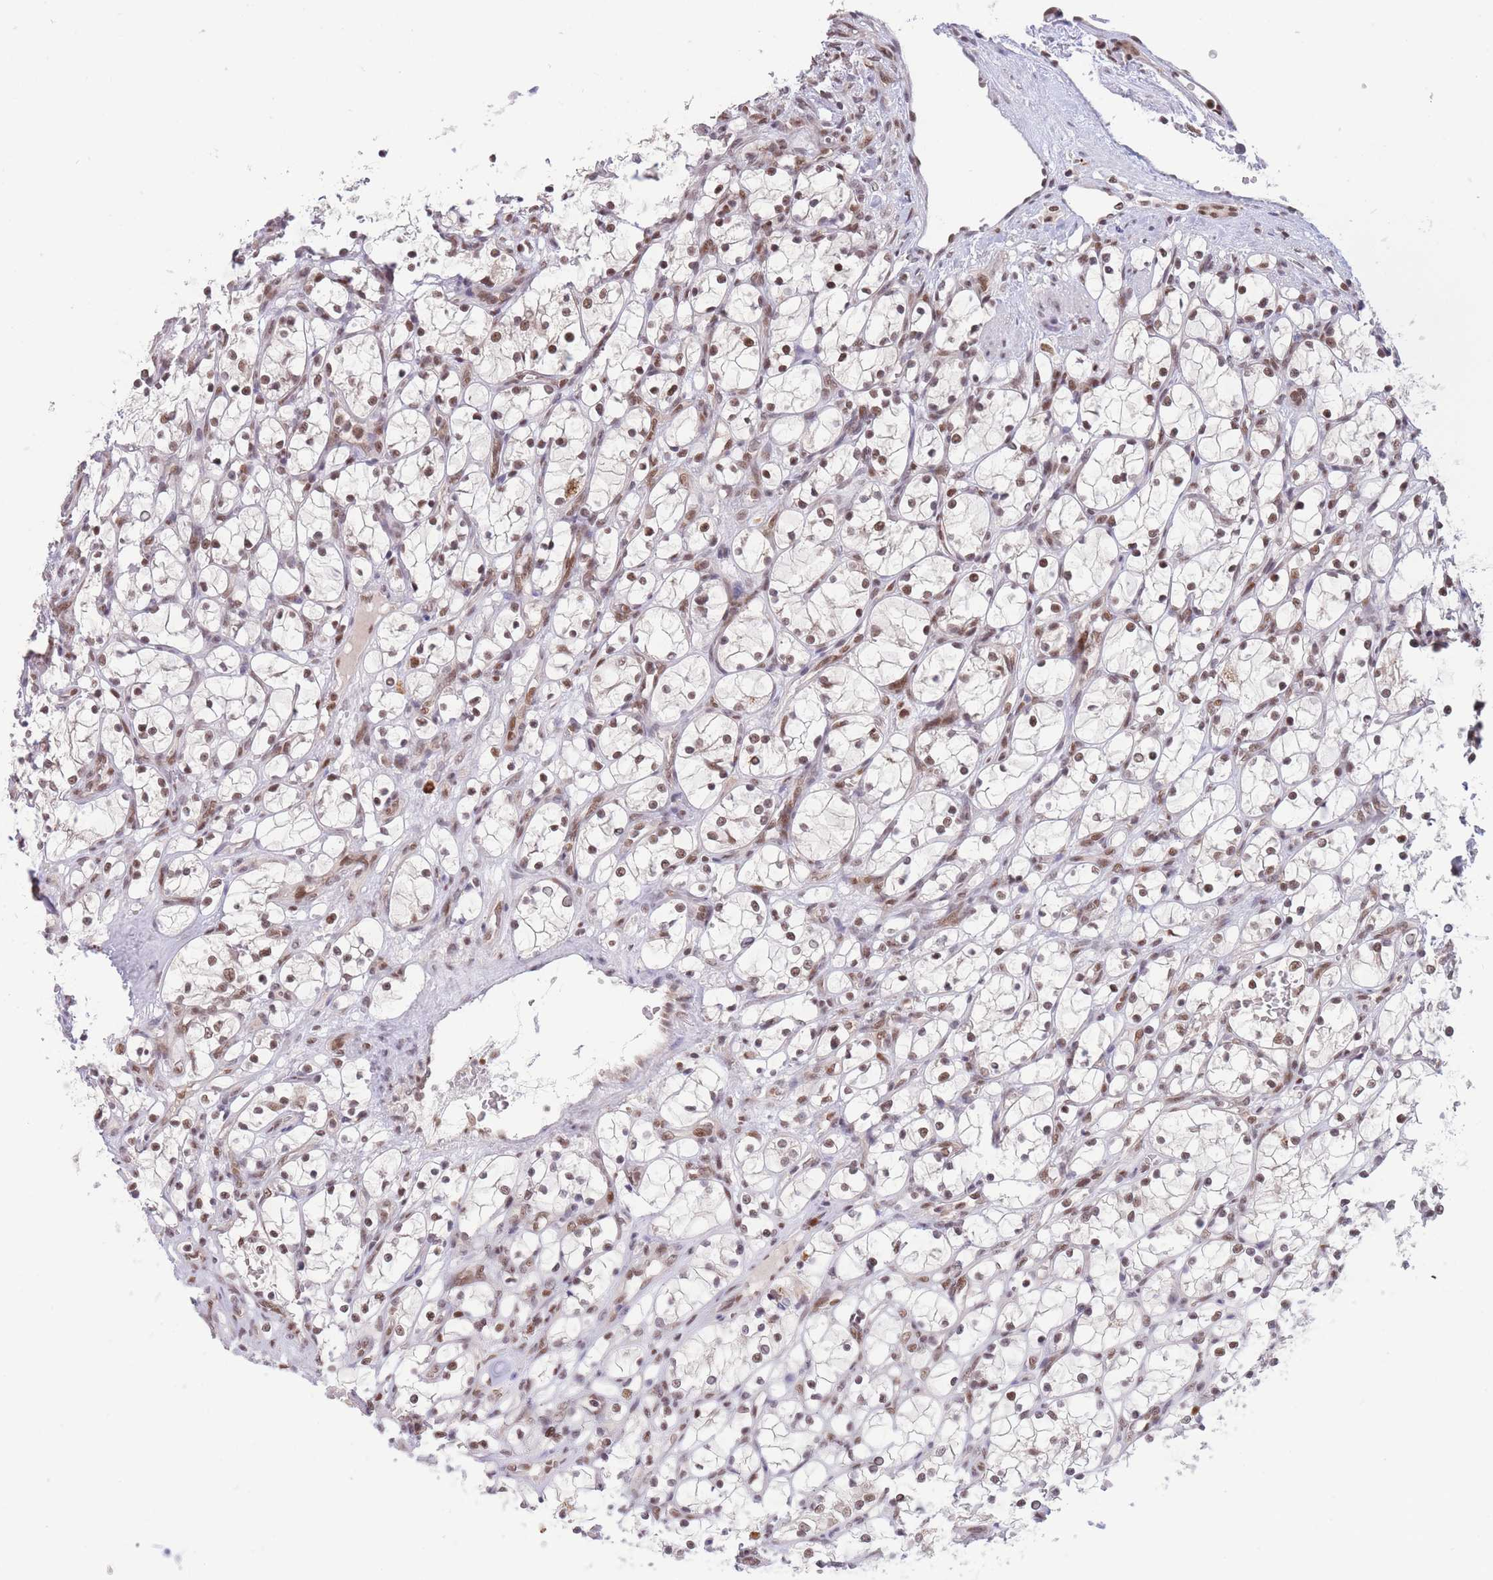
{"staining": {"intensity": "moderate", "quantity": ">75%", "location": "nuclear"}, "tissue": "renal cancer", "cell_type": "Tumor cells", "image_type": "cancer", "snomed": [{"axis": "morphology", "description": "Adenocarcinoma, NOS"}, {"axis": "topography", "description": "Kidney"}], "caption": "DAB immunohistochemical staining of human renal cancer (adenocarcinoma) demonstrates moderate nuclear protein positivity in about >75% of tumor cells. (Brightfield microscopy of DAB IHC at high magnification).", "gene": "SMAD9", "patient": {"sex": "female", "age": 69}}